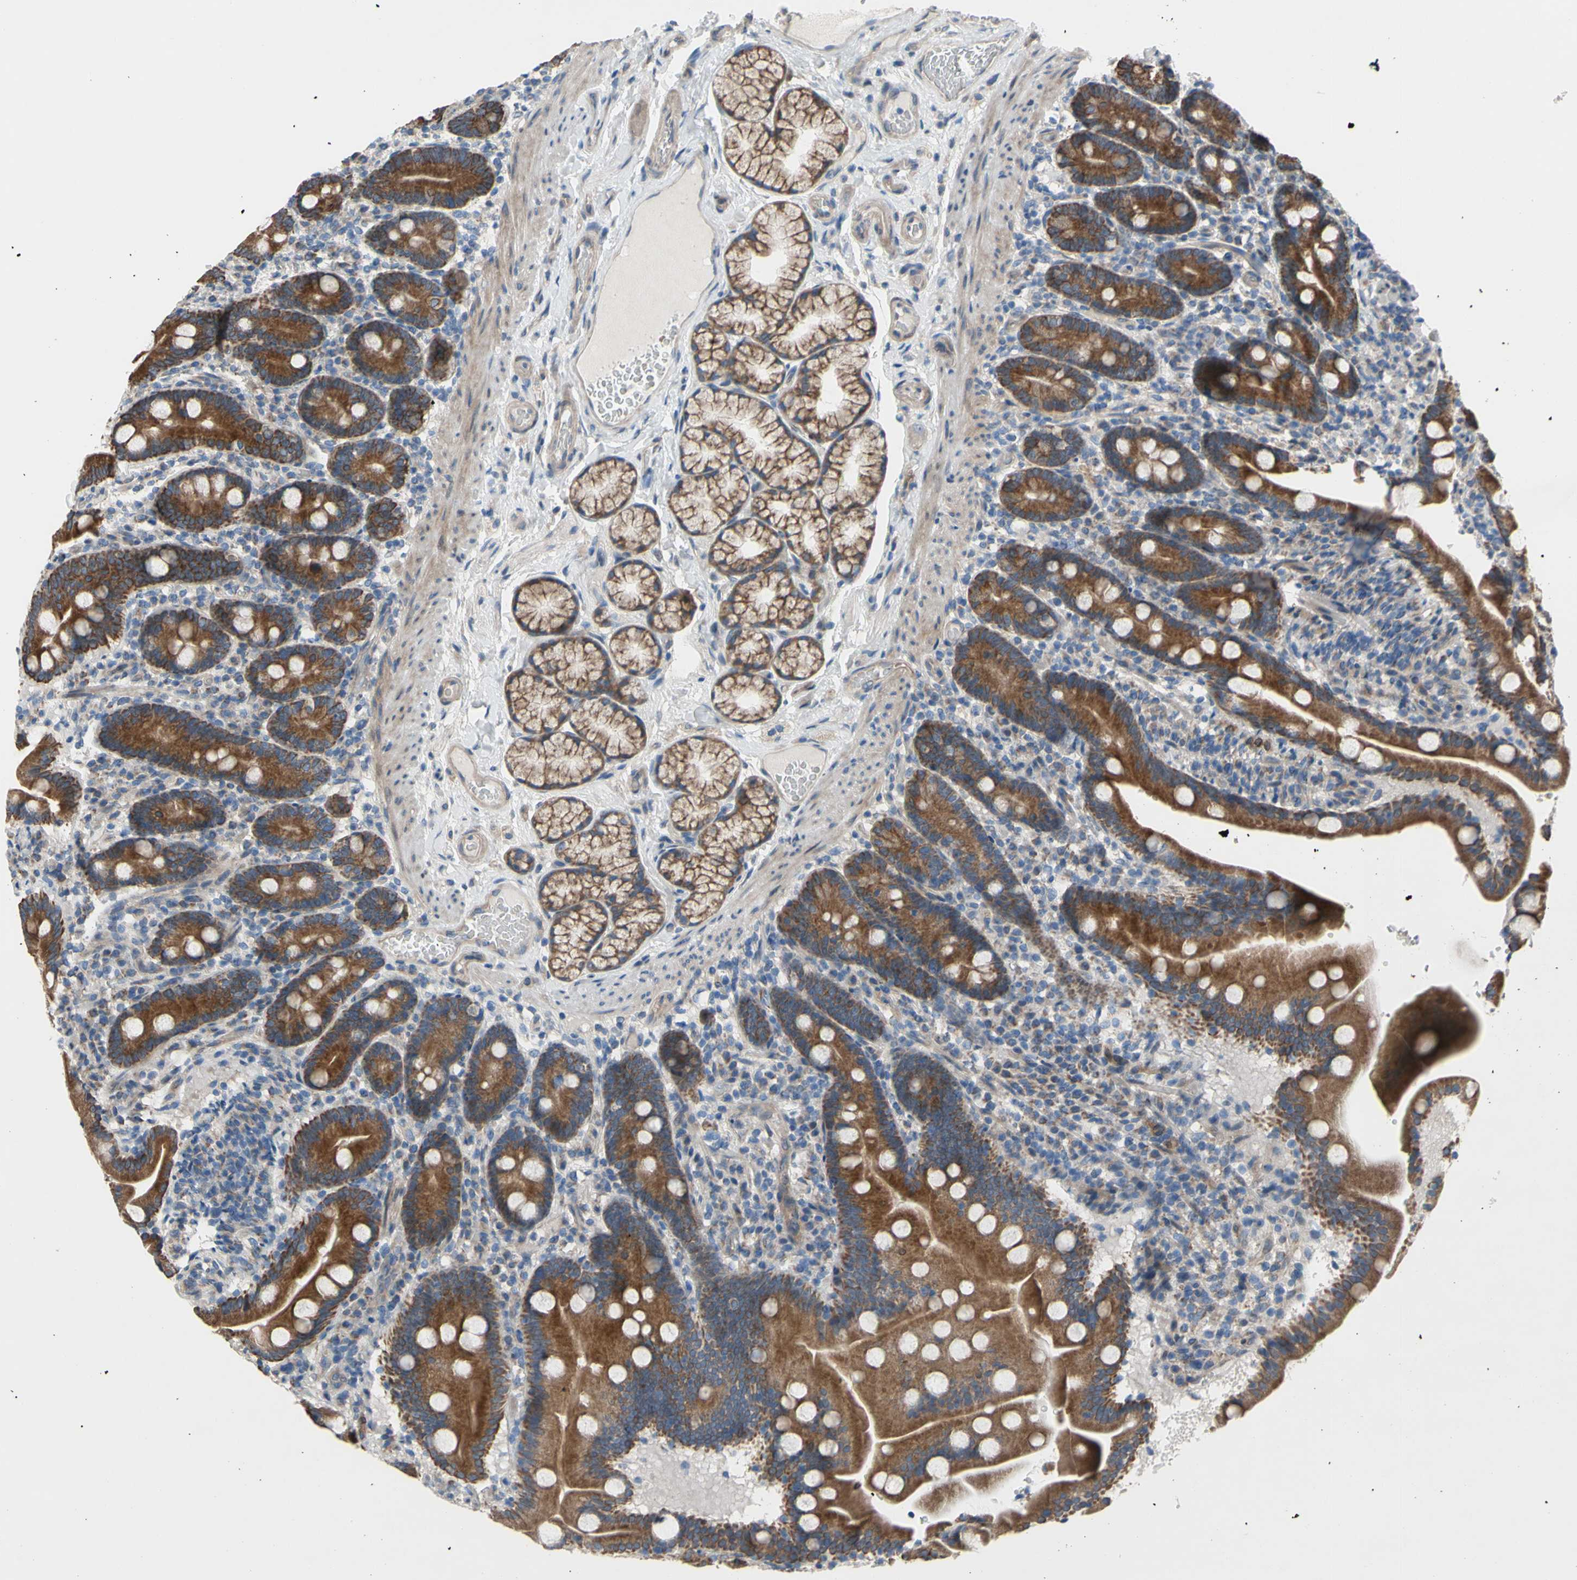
{"staining": {"intensity": "strong", "quantity": ">75%", "location": "cytoplasmic/membranous"}, "tissue": "duodenum", "cell_type": "Glandular cells", "image_type": "normal", "snomed": [{"axis": "morphology", "description": "Normal tissue, NOS"}, {"axis": "topography", "description": "Duodenum"}], "caption": "Immunohistochemical staining of unremarkable duodenum reveals strong cytoplasmic/membranous protein positivity in about >75% of glandular cells. The staining was performed using DAB, with brown indicating positive protein expression. Nuclei are stained blue with hematoxylin.", "gene": "GRAMD2B", "patient": {"sex": "male", "age": 54}}